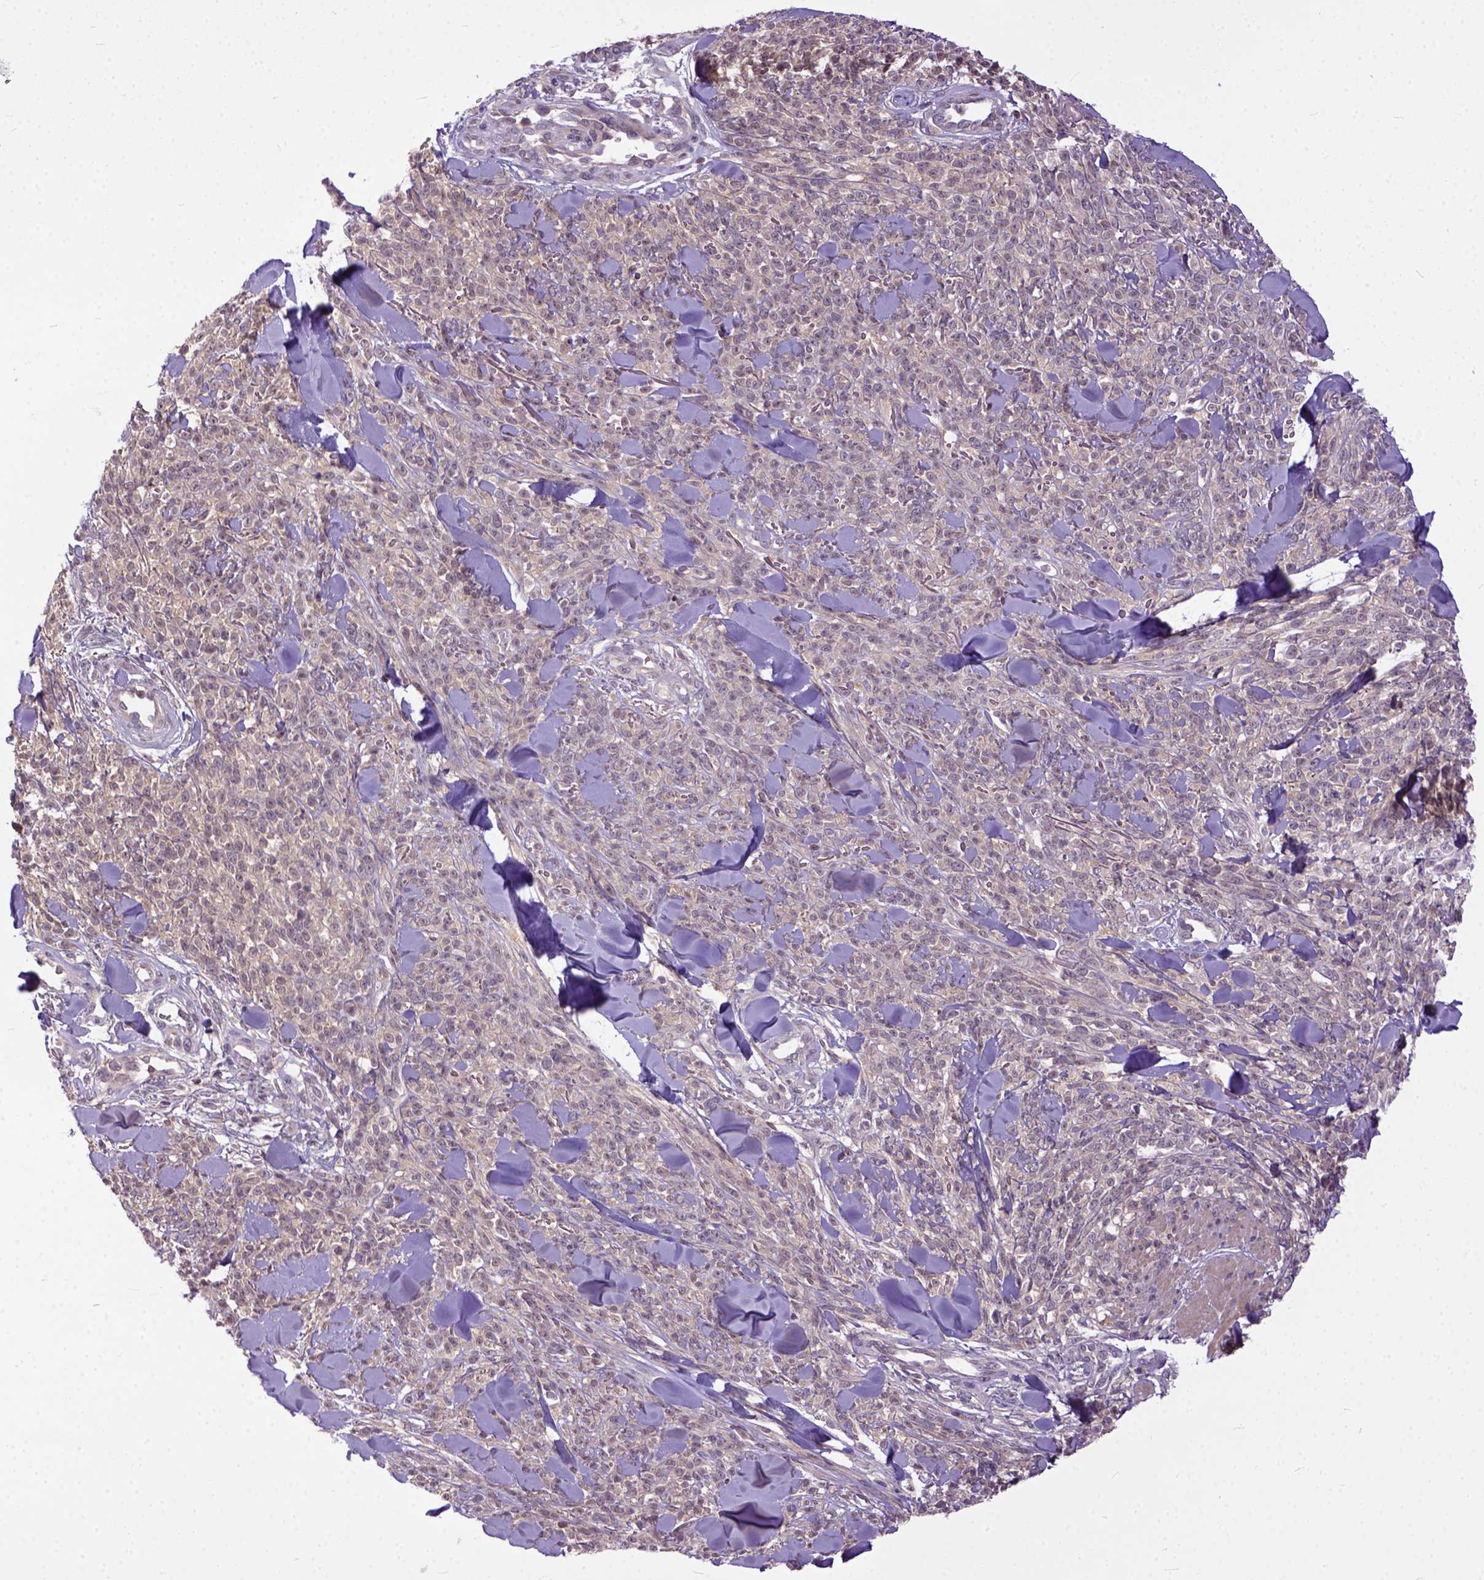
{"staining": {"intensity": "weak", "quantity": ">75%", "location": "cytoplasmic/membranous"}, "tissue": "melanoma", "cell_type": "Tumor cells", "image_type": "cancer", "snomed": [{"axis": "morphology", "description": "Malignant melanoma, NOS"}, {"axis": "topography", "description": "Skin"}, {"axis": "topography", "description": "Skin of trunk"}], "caption": "About >75% of tumor cells in human malignant melanoma reveal weak cytoplasmic/membranous protein expression as visualized by brown immunohistochemical staining.", "gene": "CPNE1", "patient": {"sex": "male", "age": 74}}